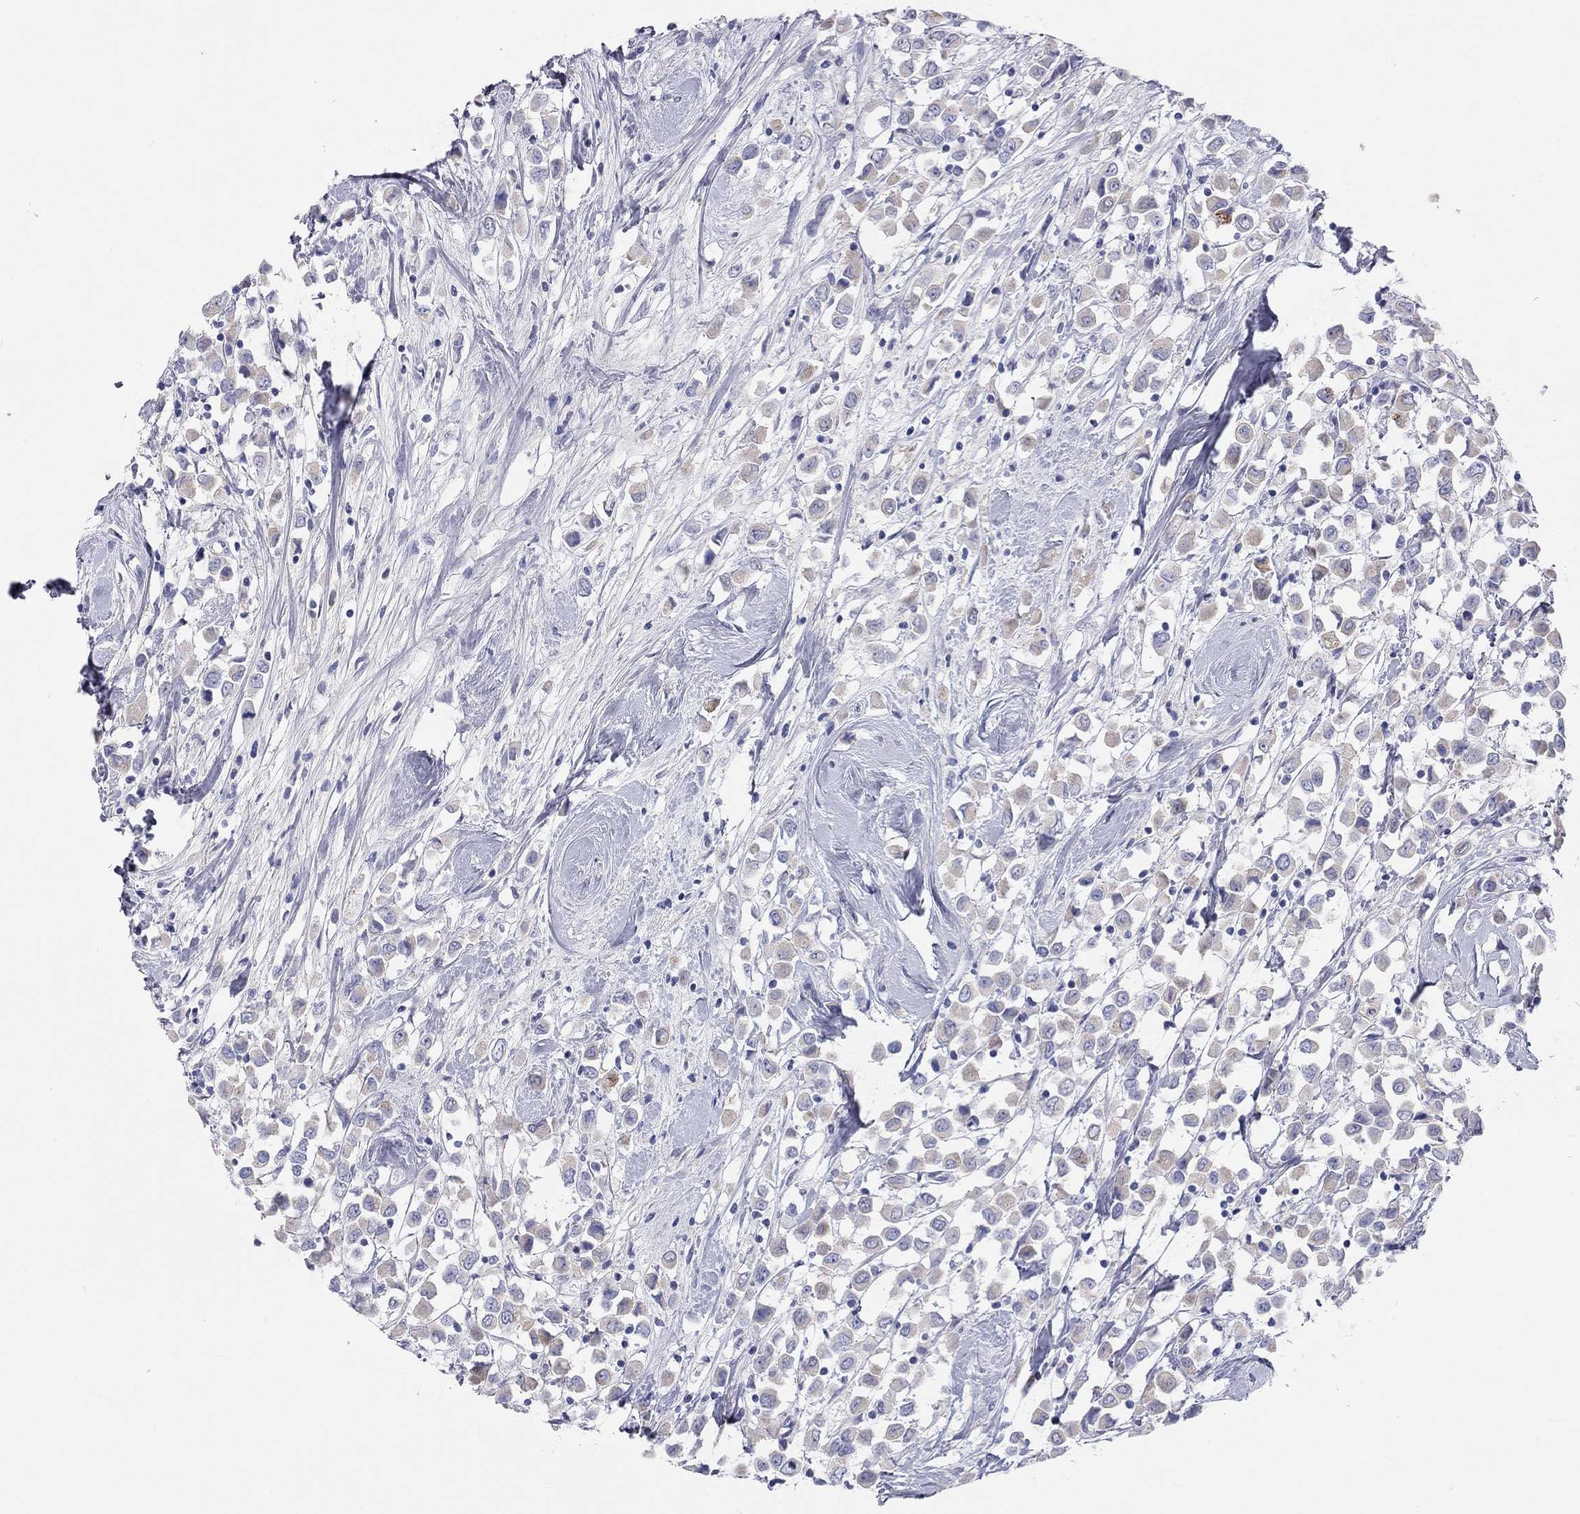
{"staining": {"intensity": "negative", "quantity": "none", "location": "none"}, "tissue": "breast cancer", "cell_type": "Tumor cells", "image_type": "cancer", "snomed": [{"axis": "morphology", "description": "Duct carcinoma"}, {"axis": "topography", "description": "Breast"}], "caption": "An immunohistochemistry image of breast invasive ductal carcinoma is shown. There is no staining in tumor cells of breast invasive ductal carcinoma.", "gene": "ST7L", "patient": {"sex": "female", "age": 61}}